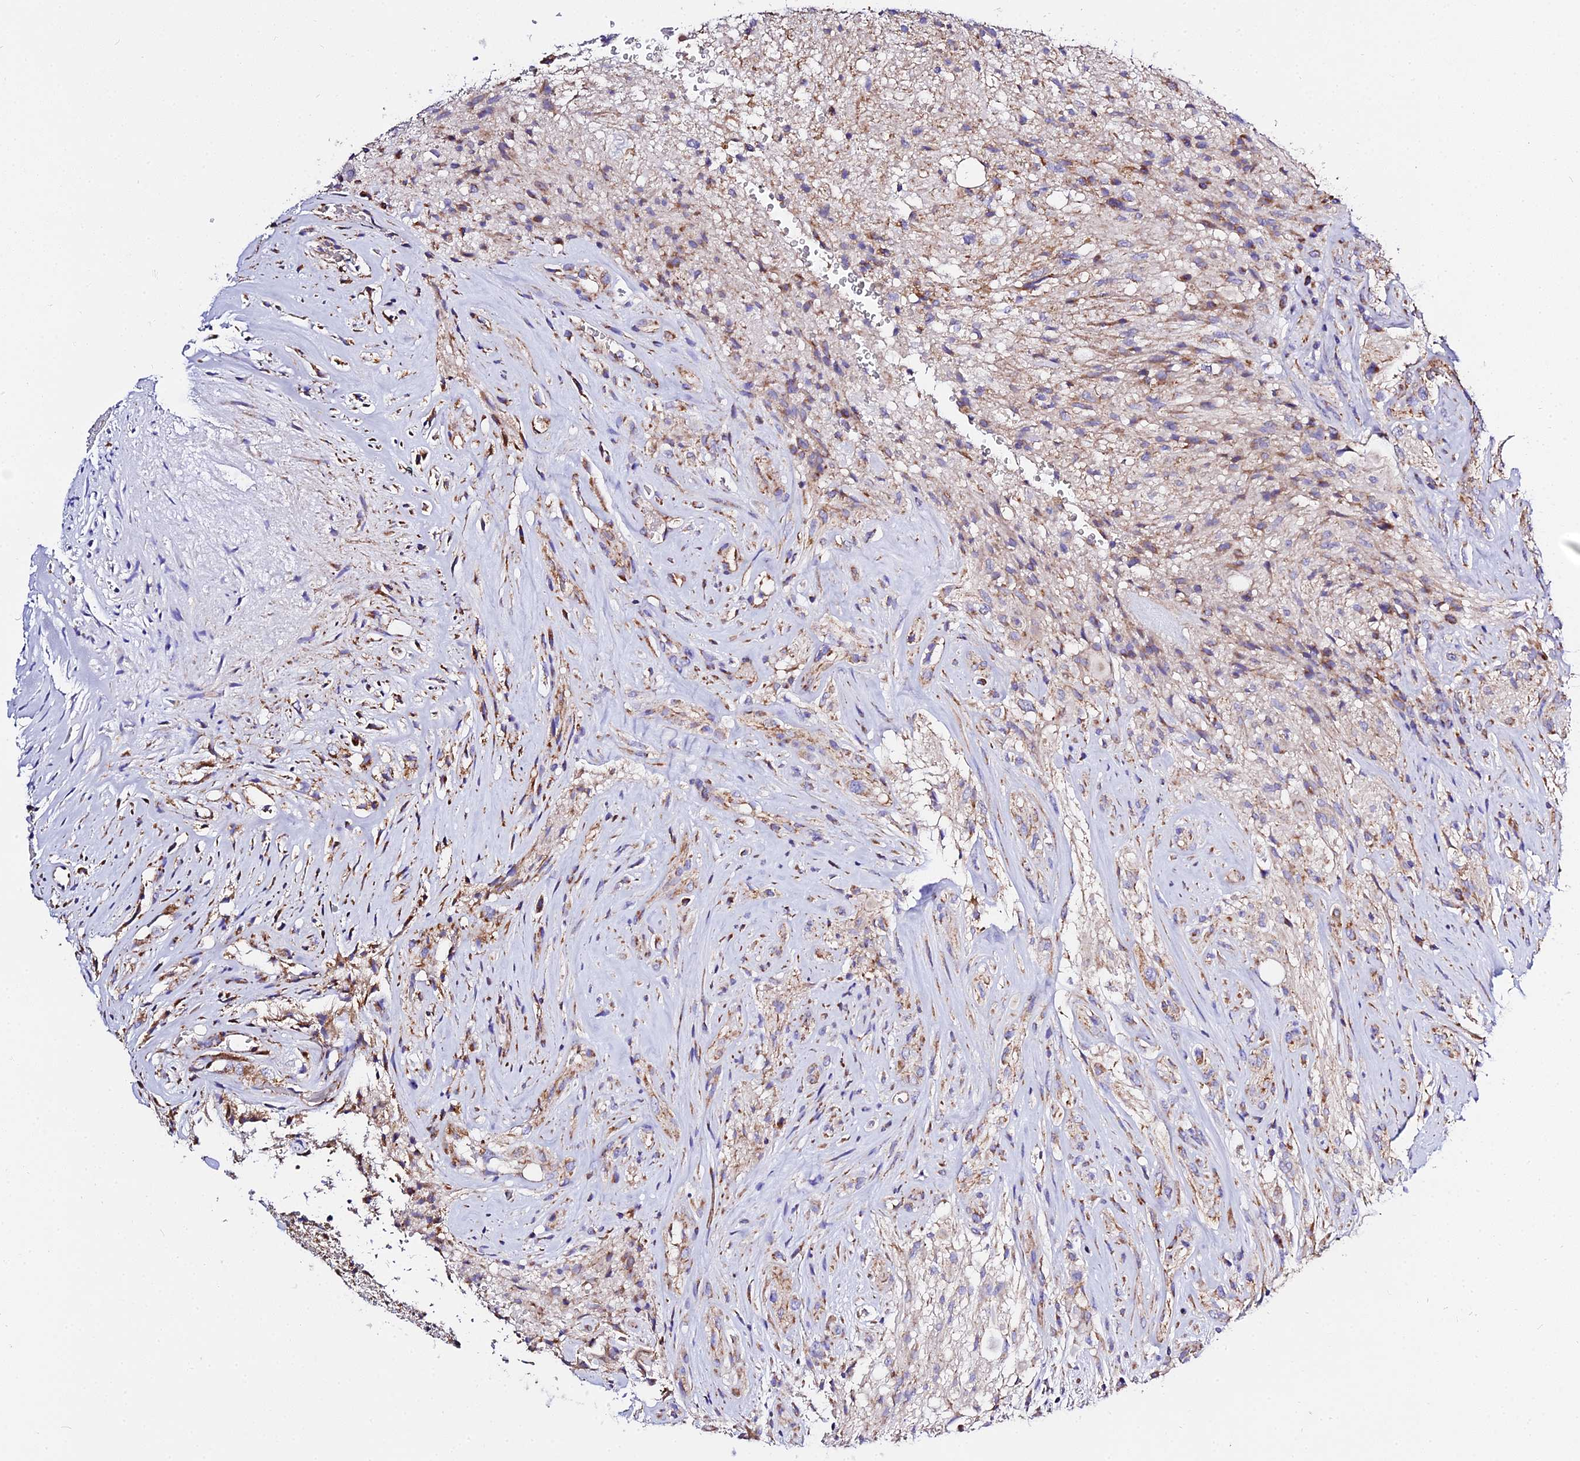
{"staining": {"intensity": "moderate", "quantity": "25%-75%", "location": "cytoplasmic/membranous"}, "tissue": "glioma", "cell_type": "Tumor cells", "image_type": "cancer", "snomed": [{"axis": "morphology", "description": "Glioma, malignant, High grade"}, {"axis": "topography", "description": "Brain"}], "caption": "DAB (3,3'-diaminobenzidine) immunohistochemical staining of human malignant glioma (high-grade) displays moderate cytoplasmic/membranous protein staining in about 25%-75% of tumor cells. The staining is performed using DAB (3,3'-diaminobenzidine) brown chromogen to label protein expression. The nuclei are counter-stained blue using hematoxylin.", "gene": "ZNF573", "patient": {"sex": "male", "age": 56}}